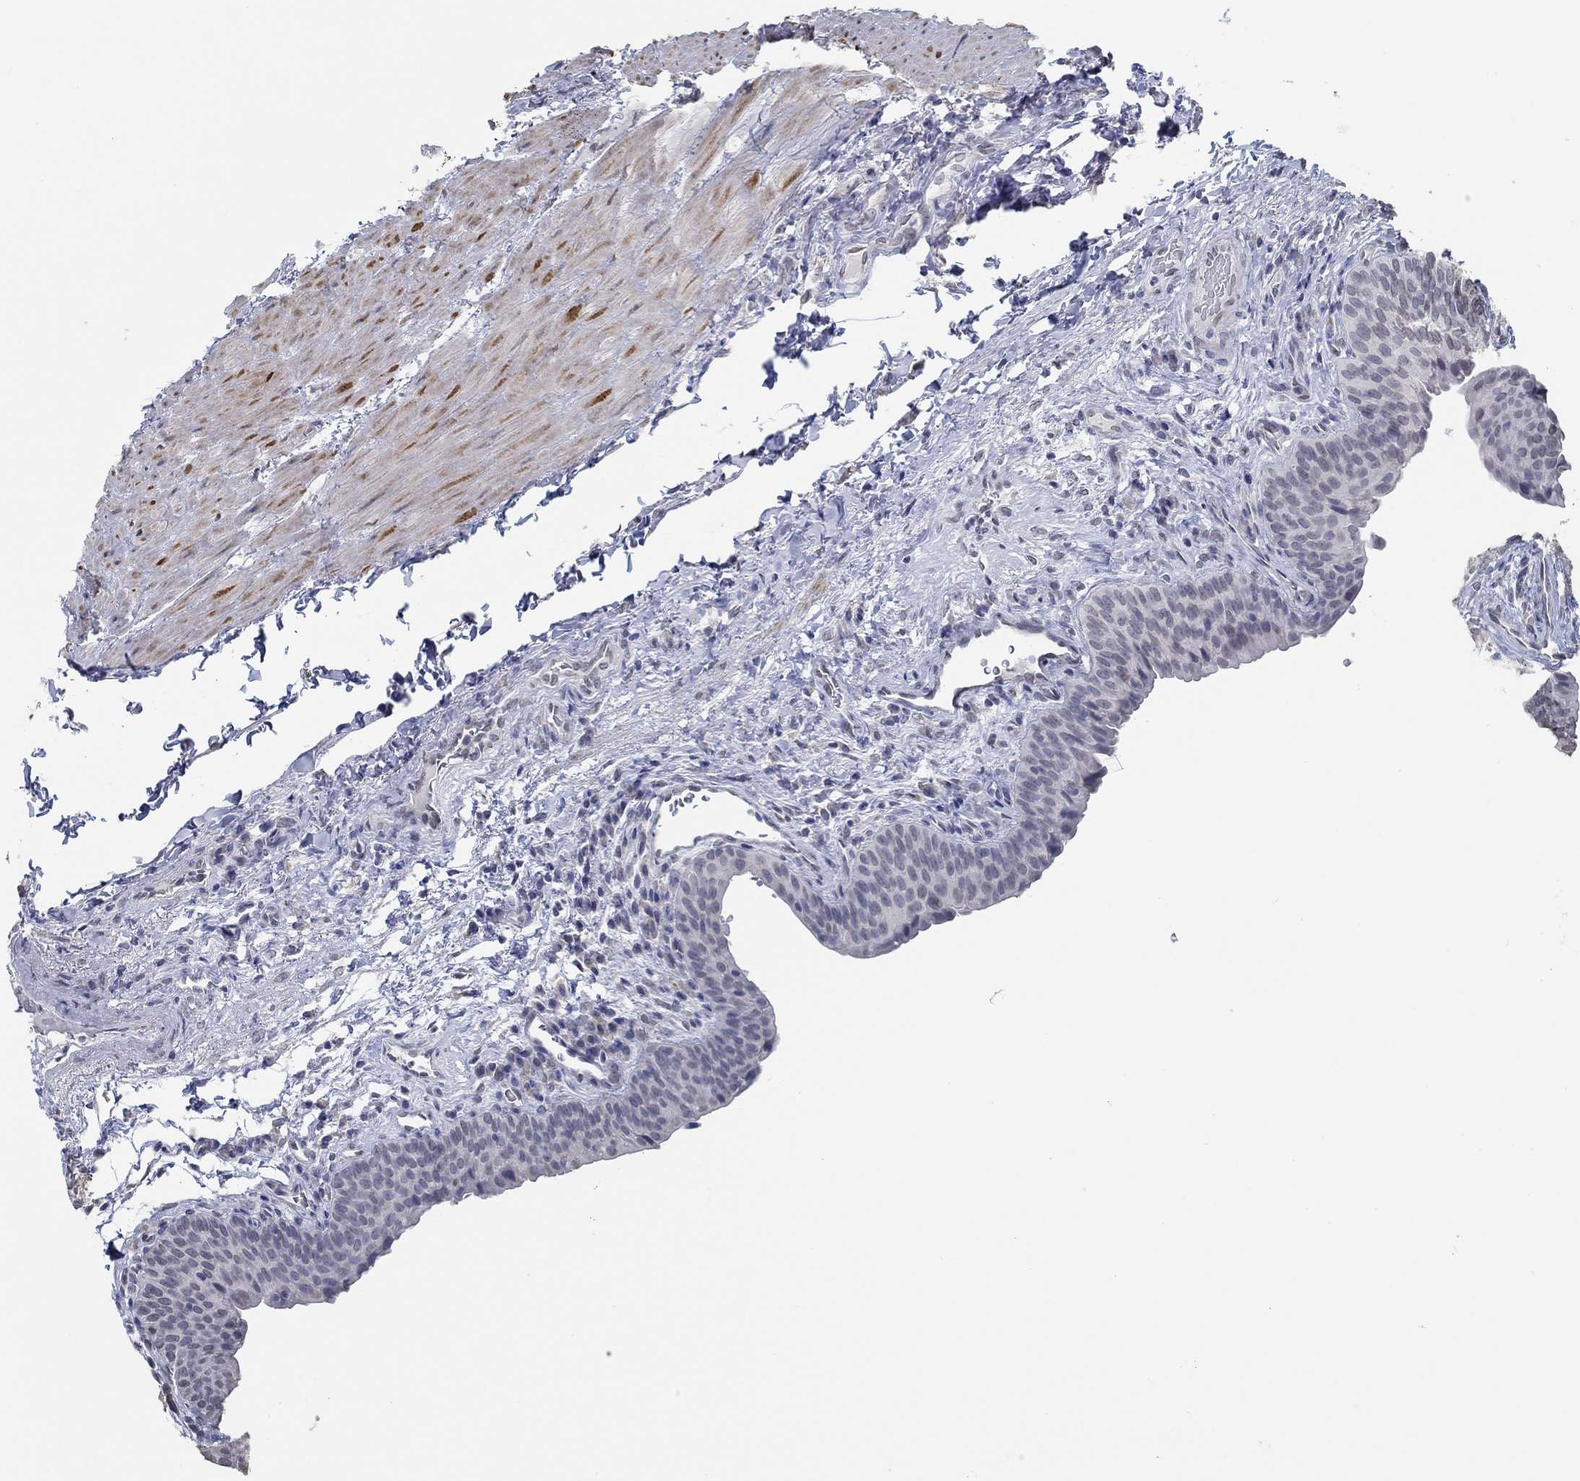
{"staining": {"intensity": "negative", "quantity": "none", "location": "none"}, "tissue": "urinary bladder", "cell_type": "Urothelial cells", "image_type": "normal", "snomed": [{"axis": "morphology", "description": "Normal tissue, NOS"}, {"axis": "topography", "description": "Urinary bladder"}], "caption": "The micrograph demonstrates no staining of urothelial cells in normal urinary bladder. (DAB immunohistochemistry, high magnification).", "gene": "NUP155", "patient": {"sex": "male", "age": 66}}